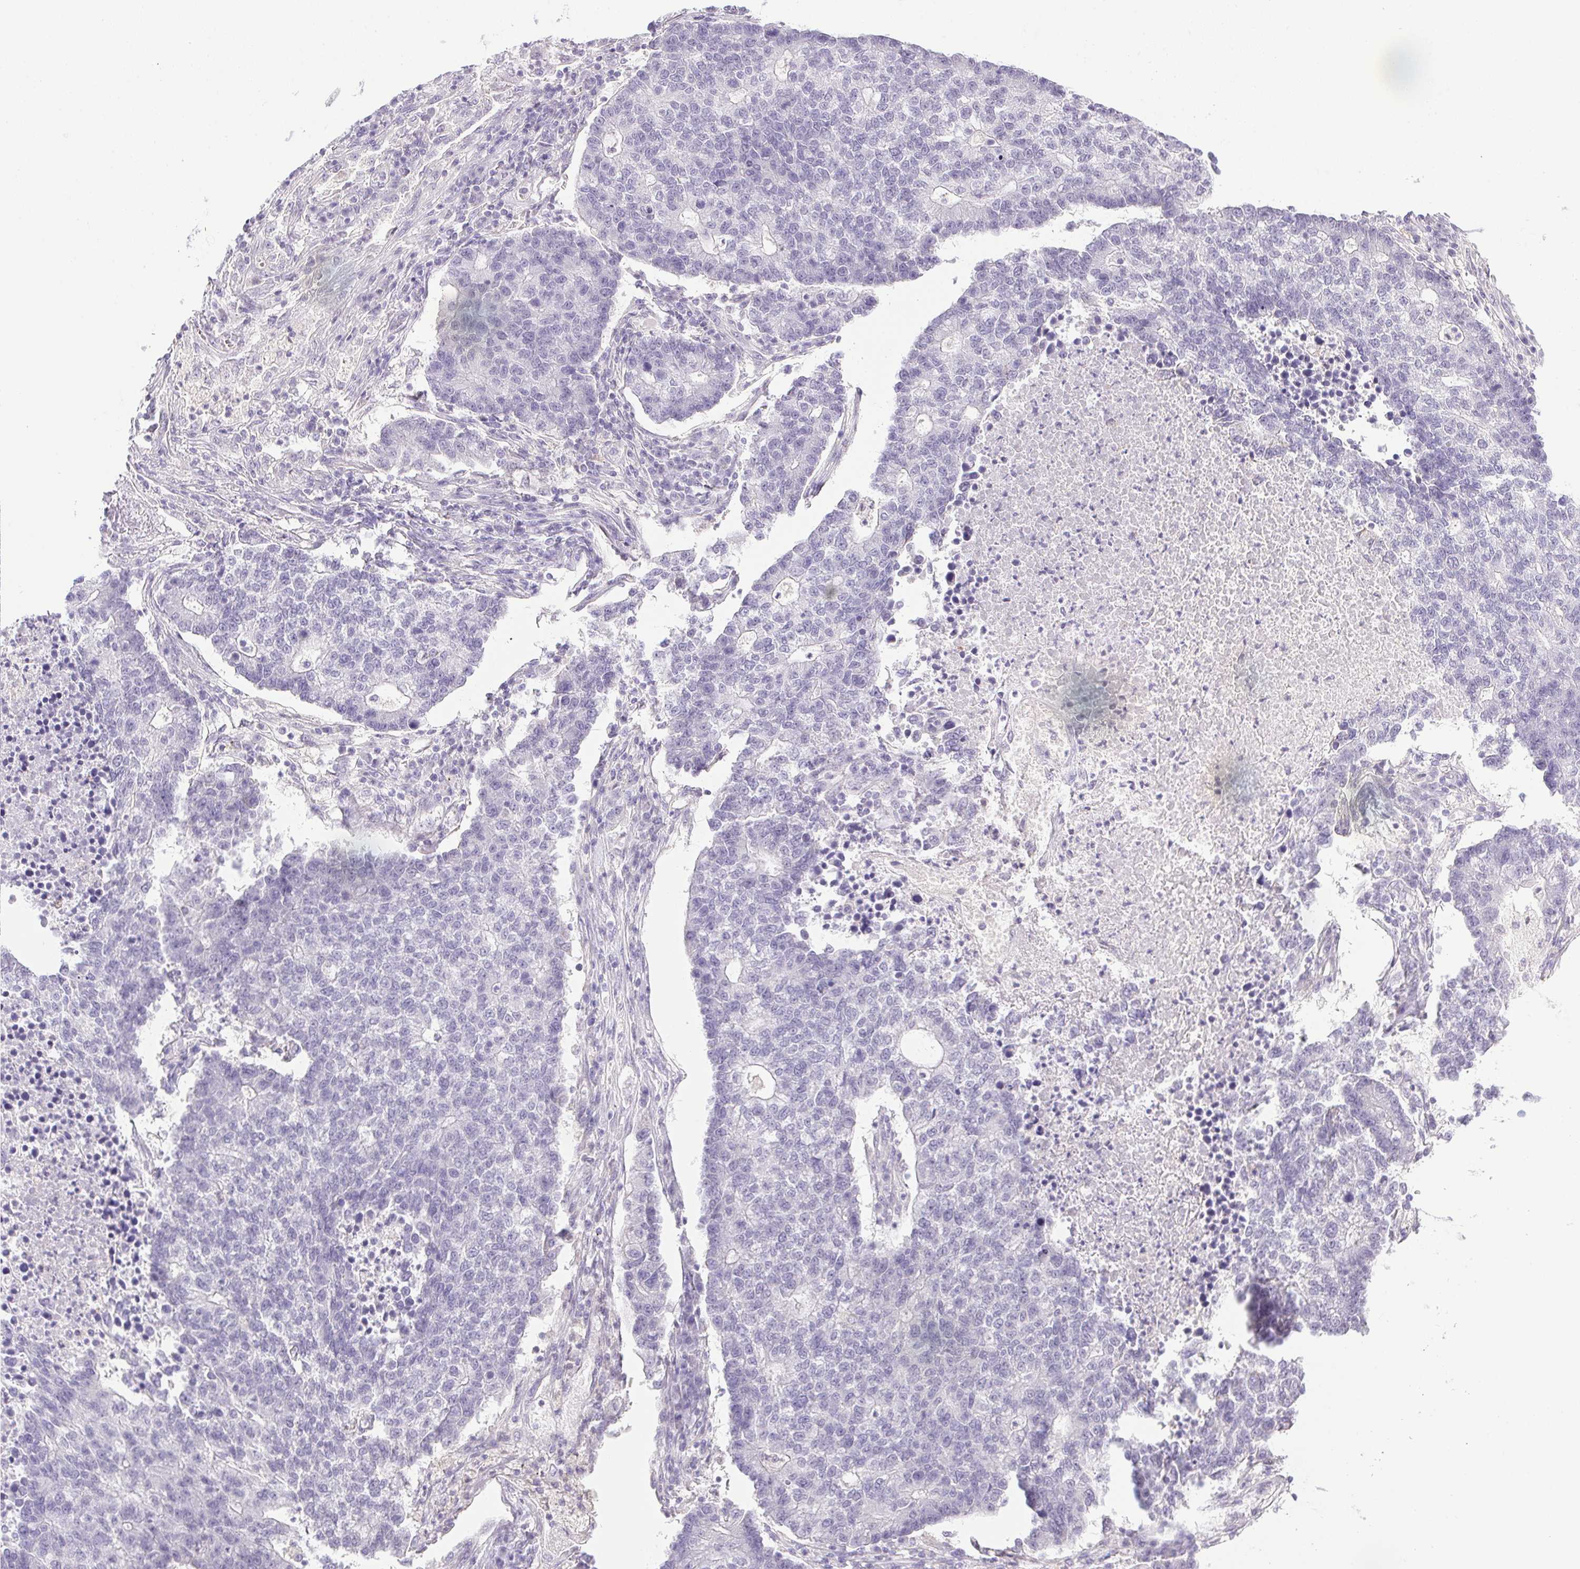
{"staining": {"intensity": "negative", "quantity": "none", "location": "none"}, "tissue": "lung cancer", "cell_type": "Tumor cells", "image_type": "cancer", "snomed": [{"axis": "morphology", "description": "Adenocarcinoma, NOS"}, {"axis": "topography", "description": "Lung"}], "caption": "Tumor cells are negative for protein expression in human lung cancer.", "gene": "PRL", "patient": {"sex": "male", "age": 57}}